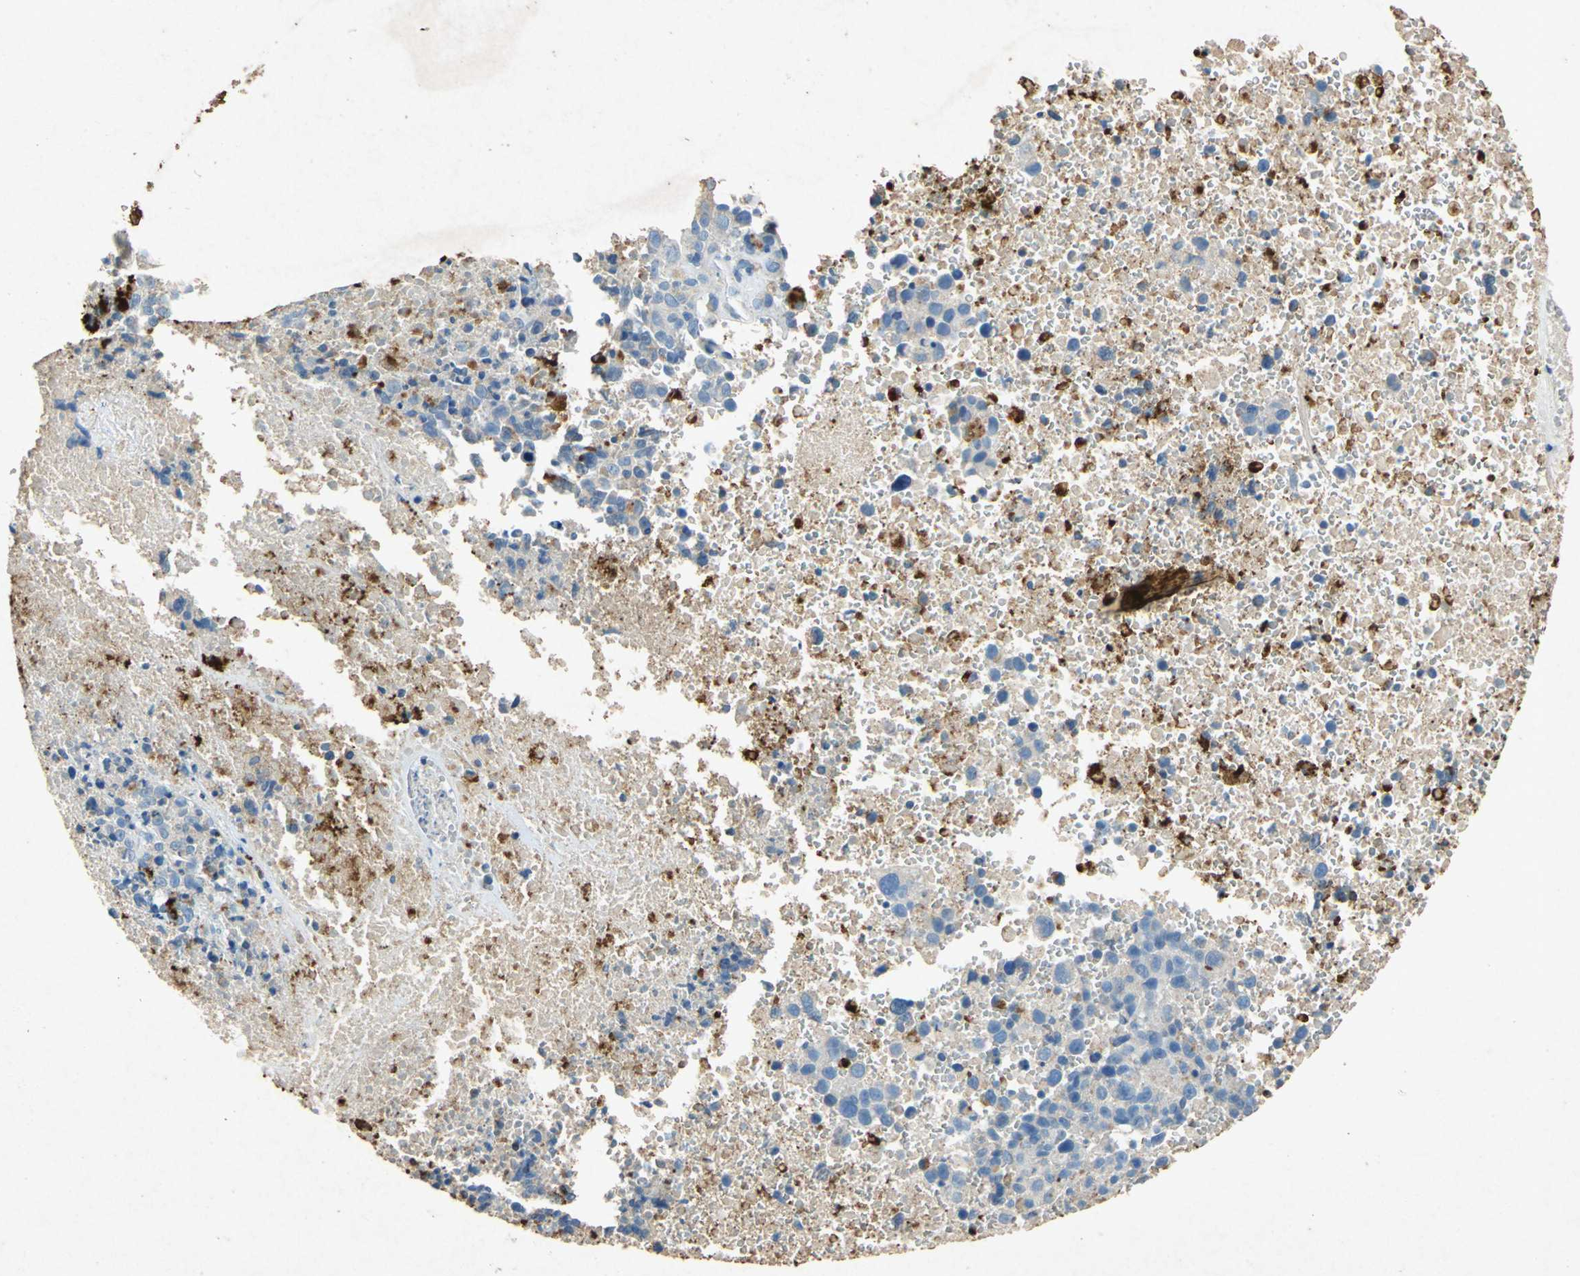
{"staining": {"intensity": "negative", "quantity": "none", "location": "none"}, "tissue": "melanoma", "cell_type": "Tumor cells", "image_type": "cancer", "snomed": [{"axis": "morphology", "description": "Malignant melanoma, Metastatic site"}, {"axis": "topography", "description": "Cerebral cortex"}], "caption": "A micrograph of human malignant melanoma (metastatic site) is negative for staining in tumor cells.", "gene": "ADAMTS5", "patient": {"sex": "female", "age": 52}}